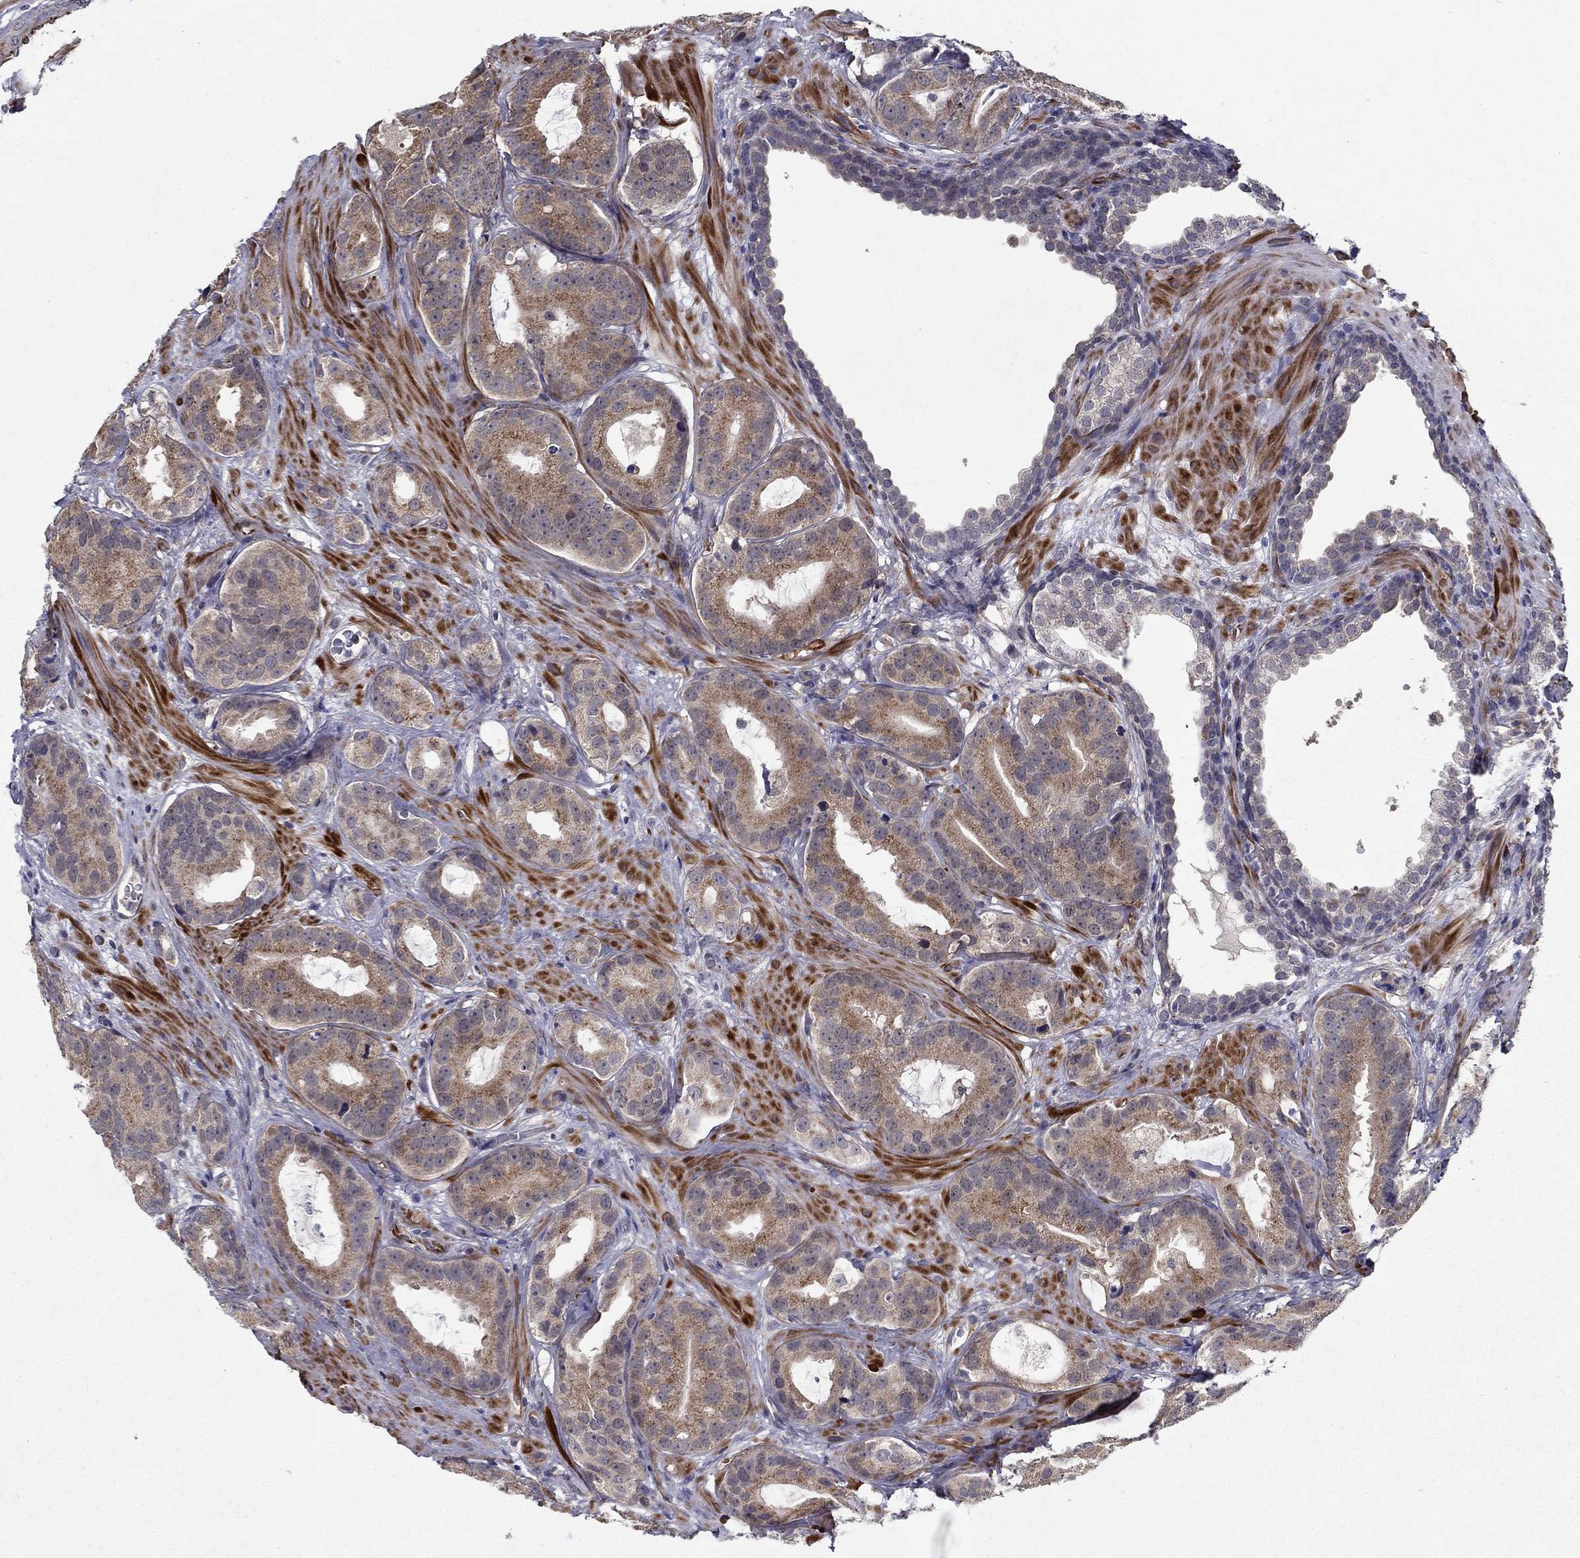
{"staining": {"intensity": "moderate", "quantity": "<25%", "location": "cytoplasmic/membranous"}, "tissue": "prostate cancer", "cell_type": "Tumor cells", "image_type": "cancer", "snomed": [{"axis": "morphology", "description": "Adenocarcinoma, NOS"}, {"axis": "topography", "description": "Prostate"}], "caption": "A photomicrograph of human prostate cancer (adenocarcinoma) stained for a protein demonstrates moderate cytoplasmic/membranous brown staining in tumor cells.", "gene": "LACTB2", "patient": {"sex": "male", "age": 69}}